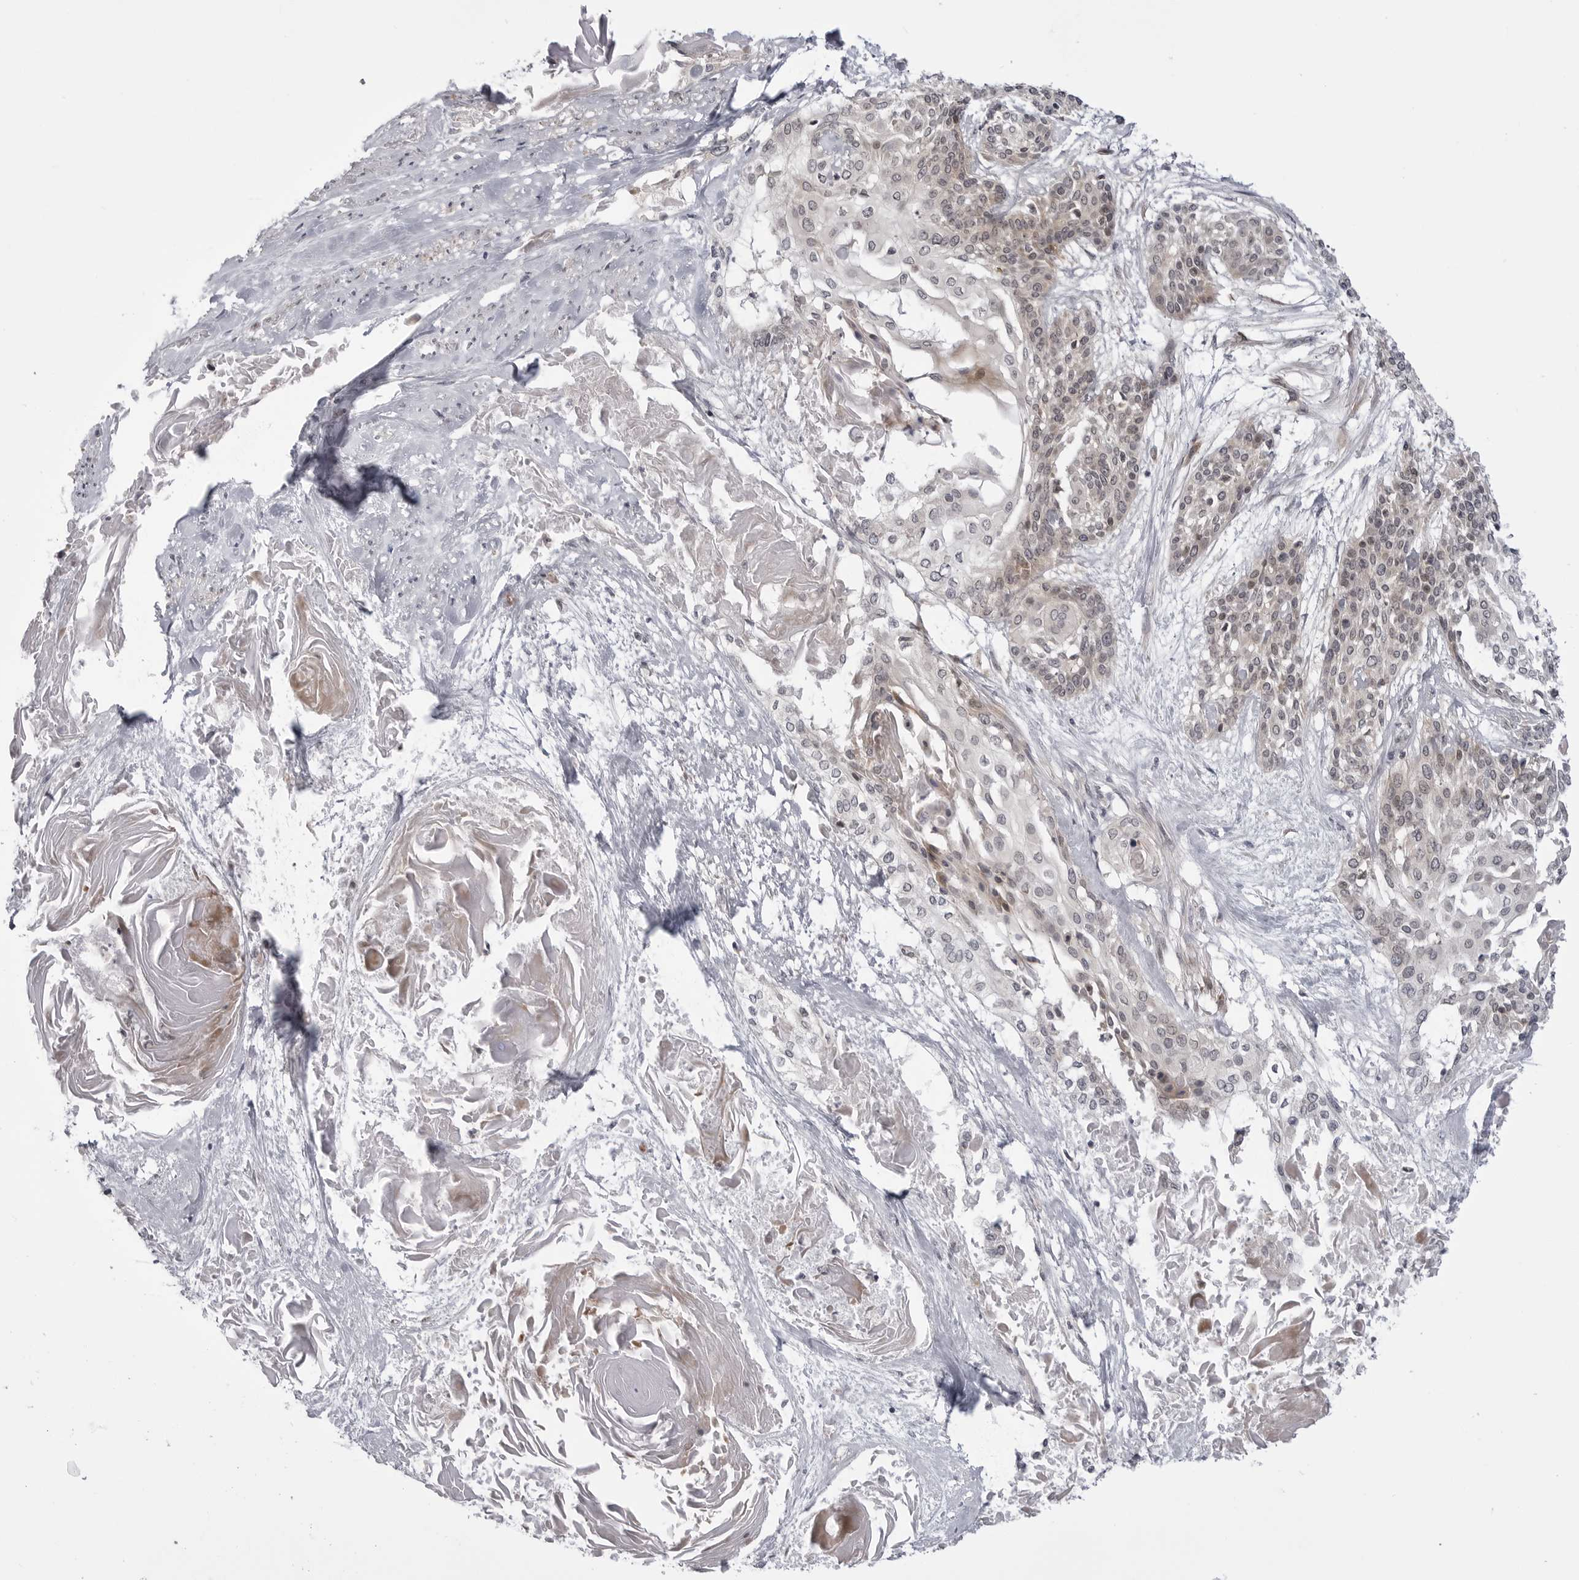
{"staining": {"intensity": "weak", "quantity": "<25%", "location": "cytoplasmic/membranous"}, "tissue": "cervical cancer", "cell_type": "Tumor cells", "image_type": "cancer", "snomed": [{"axis": "morphology", "description": "Squamous cell carcinoma, NOS"}, {"axis": "topography", "description": "Cervix"}], "caption": "Tumor cells show no significant protein staining in cervical cancer (squamous cell carcinoma).", "gene": "CCDC18", "patient": {"sex": "female", "age": 57}}